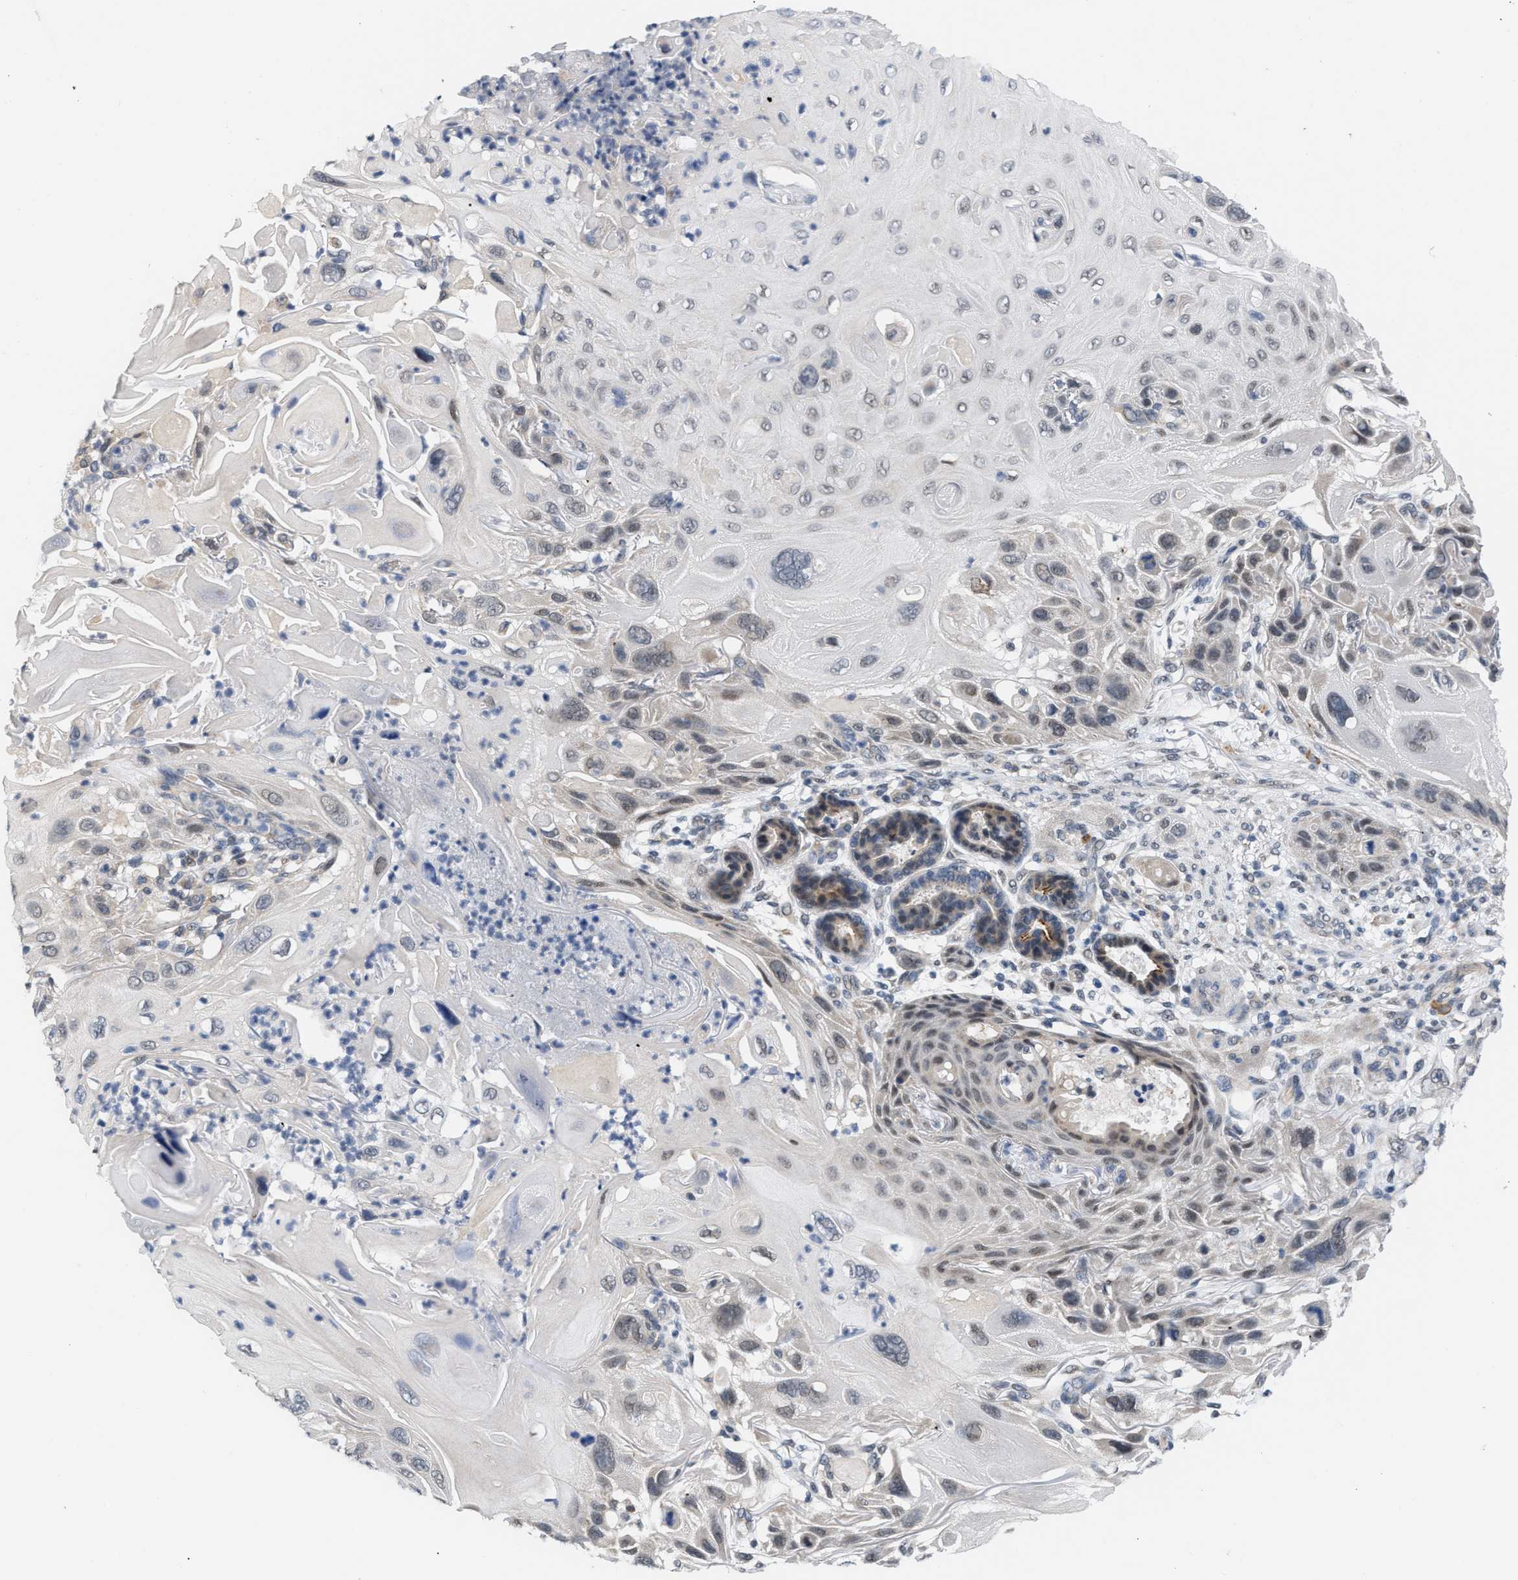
{"staining": {"intensity": "moderate", "quantity": "<25%", "location": "nuclear"}, "tissue": "skin cancer", "cell_type": "Tumor cells", "image_type": "cancer", "snomed": [{"axis": "morphology", "description": "Squamous cell carcinoma, NOS"}, {"axis": "topography", "description": "Skin"}], "caption": "Skin cancer (squamous cell carcinoma) was stained to show a protein in brown. There is low levels of moderate nuclear positivity in approximately <25% of tumor cells. Using DAB (brown) and hematoxylin (blue) stains, captured at high magnification using brightfield microscopy.", "gene": "TXNRD3", "patient": {"sex": "female", "age": 77}}